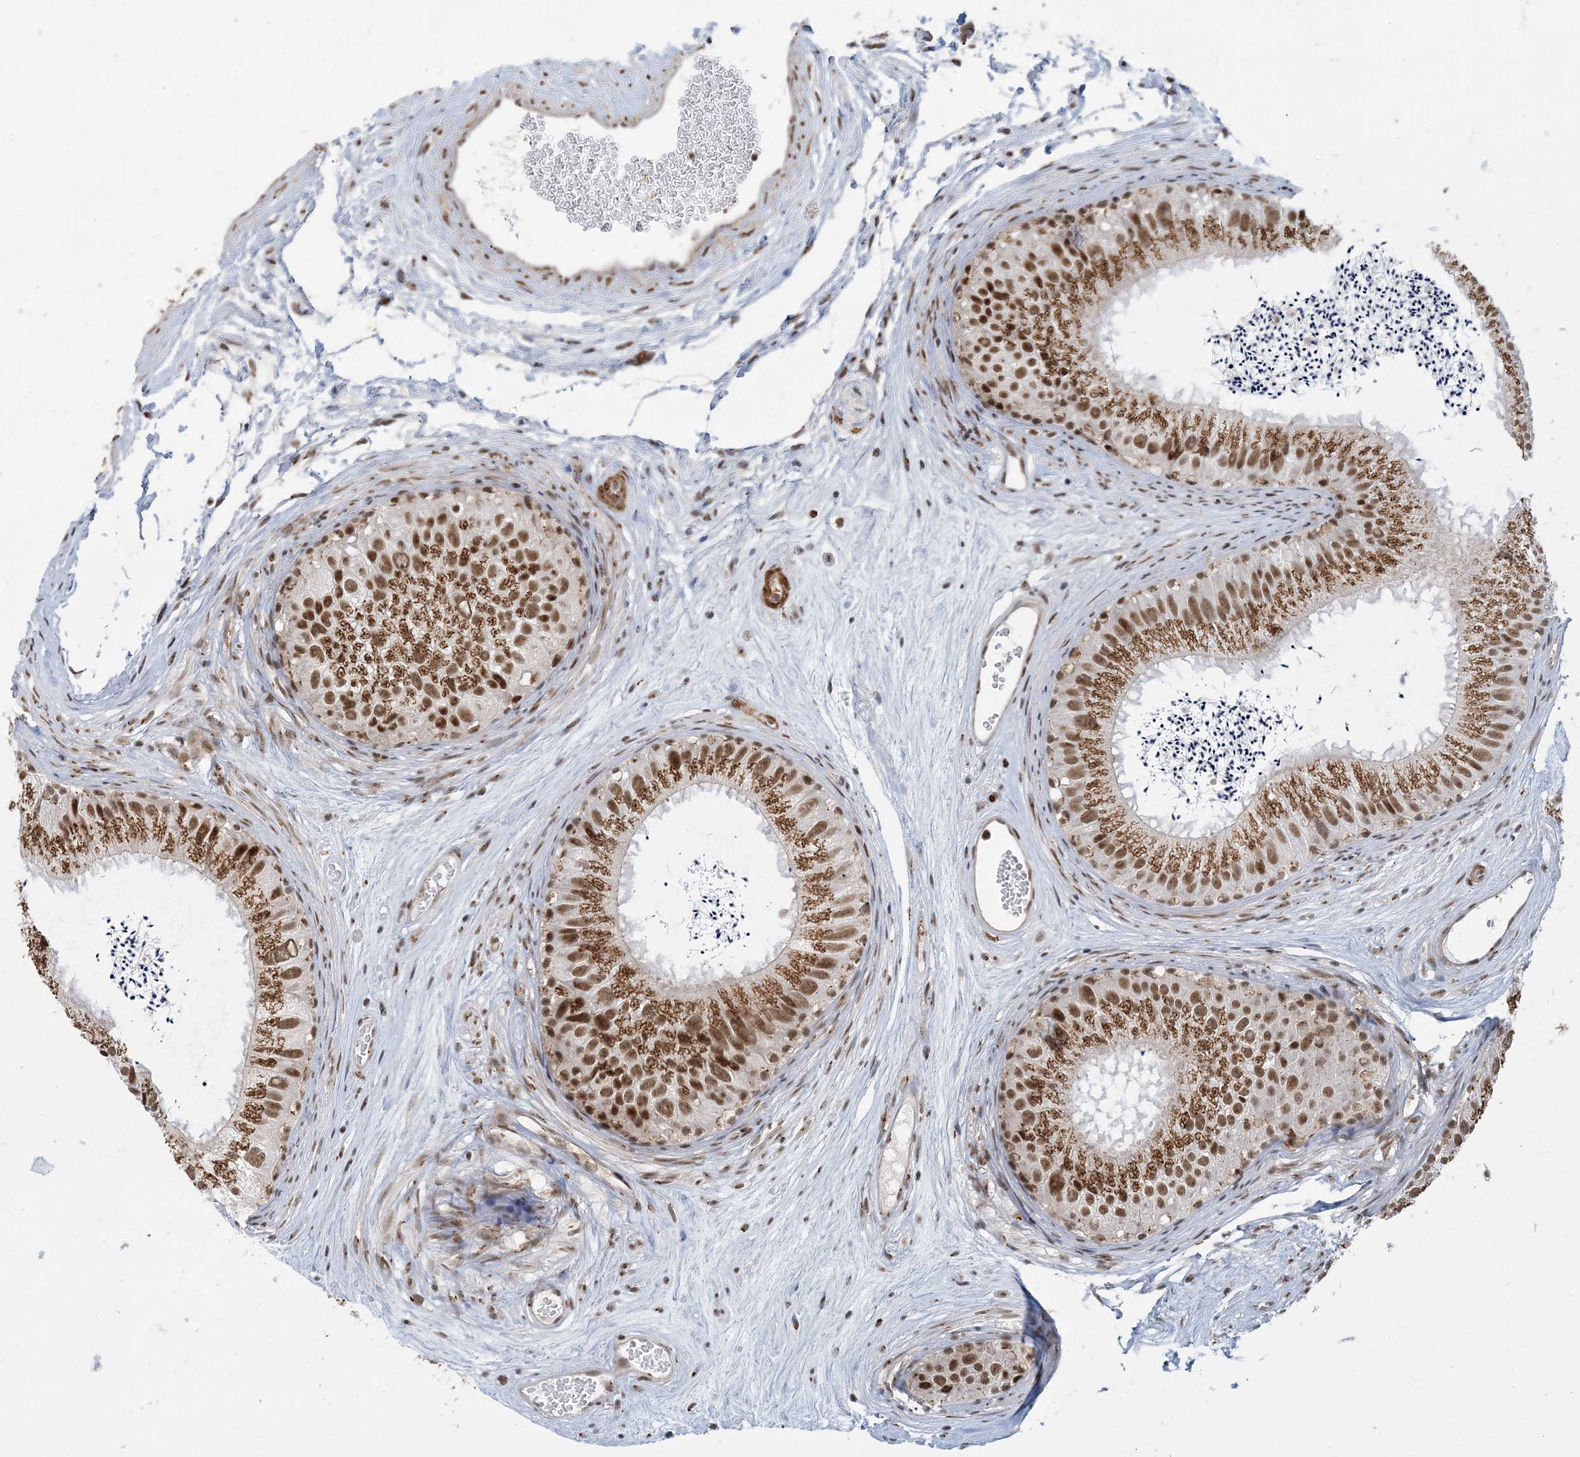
{"staining": {"intensity": "strong", "quantity": ">75%", "location": "cytoplasmic/membranous,nuclear"}, "tissue": "epididymis", "cell_type": "Glandular cells", "image_type": "normal", "snomed": [{"axis": "morphology", "description": "Normal tissue, NOS"}, {"axis": "topography", "description": "Epididymis"}], "caption": "Immunohistochemical staining of benign human epididymis exhibits strong cytoplasmic/membranous,nuclear protein staining in approximately >75% of glandular cells. (brown staining indicates protein expression, while blue staining denotes nuclei).", "gene": "PLRG1", "patient": {"sex": "male", "age": 77}}